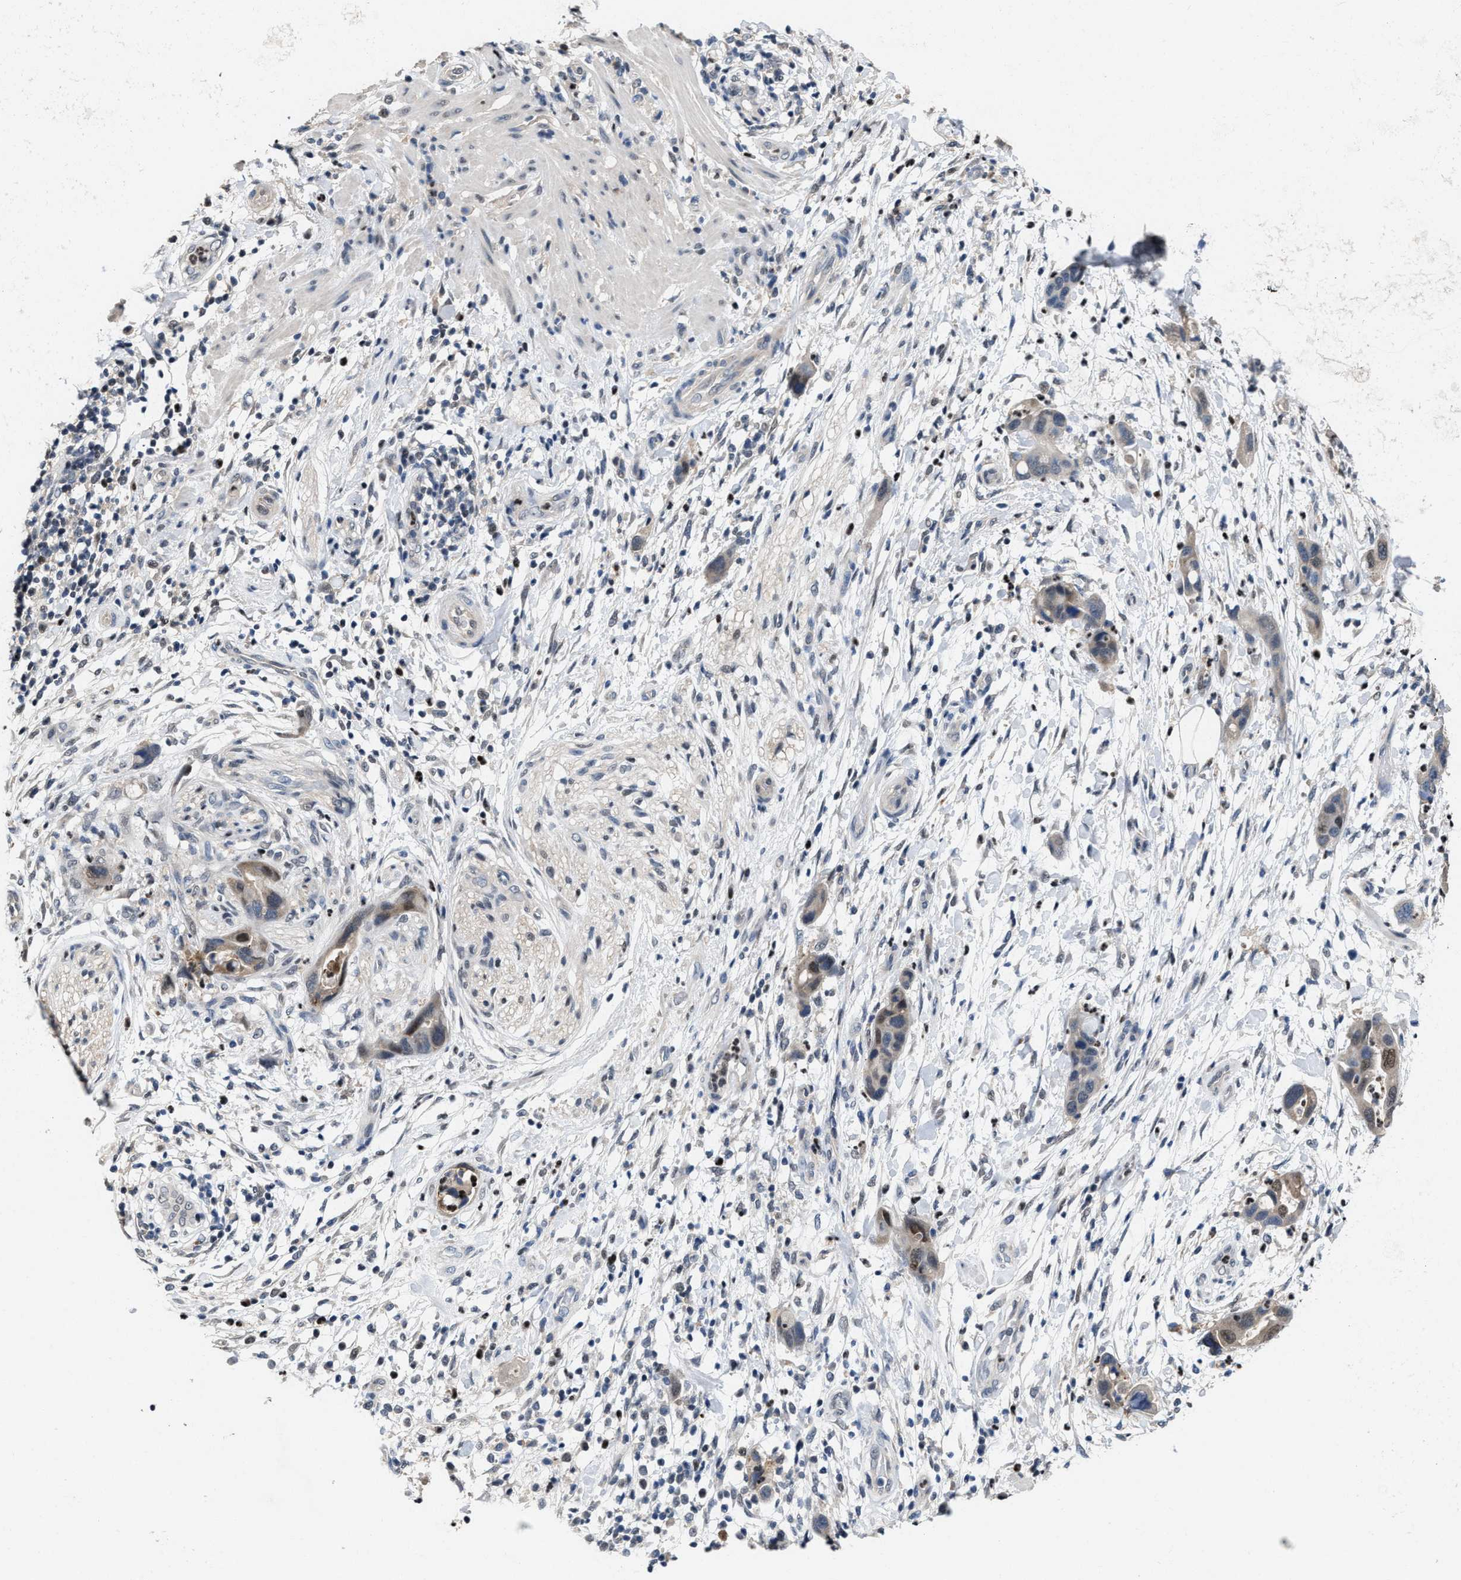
{"staining": {"intensity": "weak", "quantity": "25%-75%", "location": "cytoplasmic/membranous,nuclear"}, "tissue": "pancreatic cancer", "cell_type": "Tumor cells", "image_type": "cancer", "snomed": [{"axis": "morphology", "description": "Adenocarcinoma, NOS"}, {"axis": "topography", "description": "Pancreas"}], "caption": "Pancreatic cancer stained with immunohistochemistry exhibits weak cytoplasmic/membranous and nuclear staining in about 25%-75% of tumor cells. The staining is performed using DAB (3,3'-diaminobenzidine) brown chromogen to label protein expression. The nuclei are counter-stained blue using hematoxylin.", "gene": "ZNF20", "patient": {"sex": "female", "age": 71}}